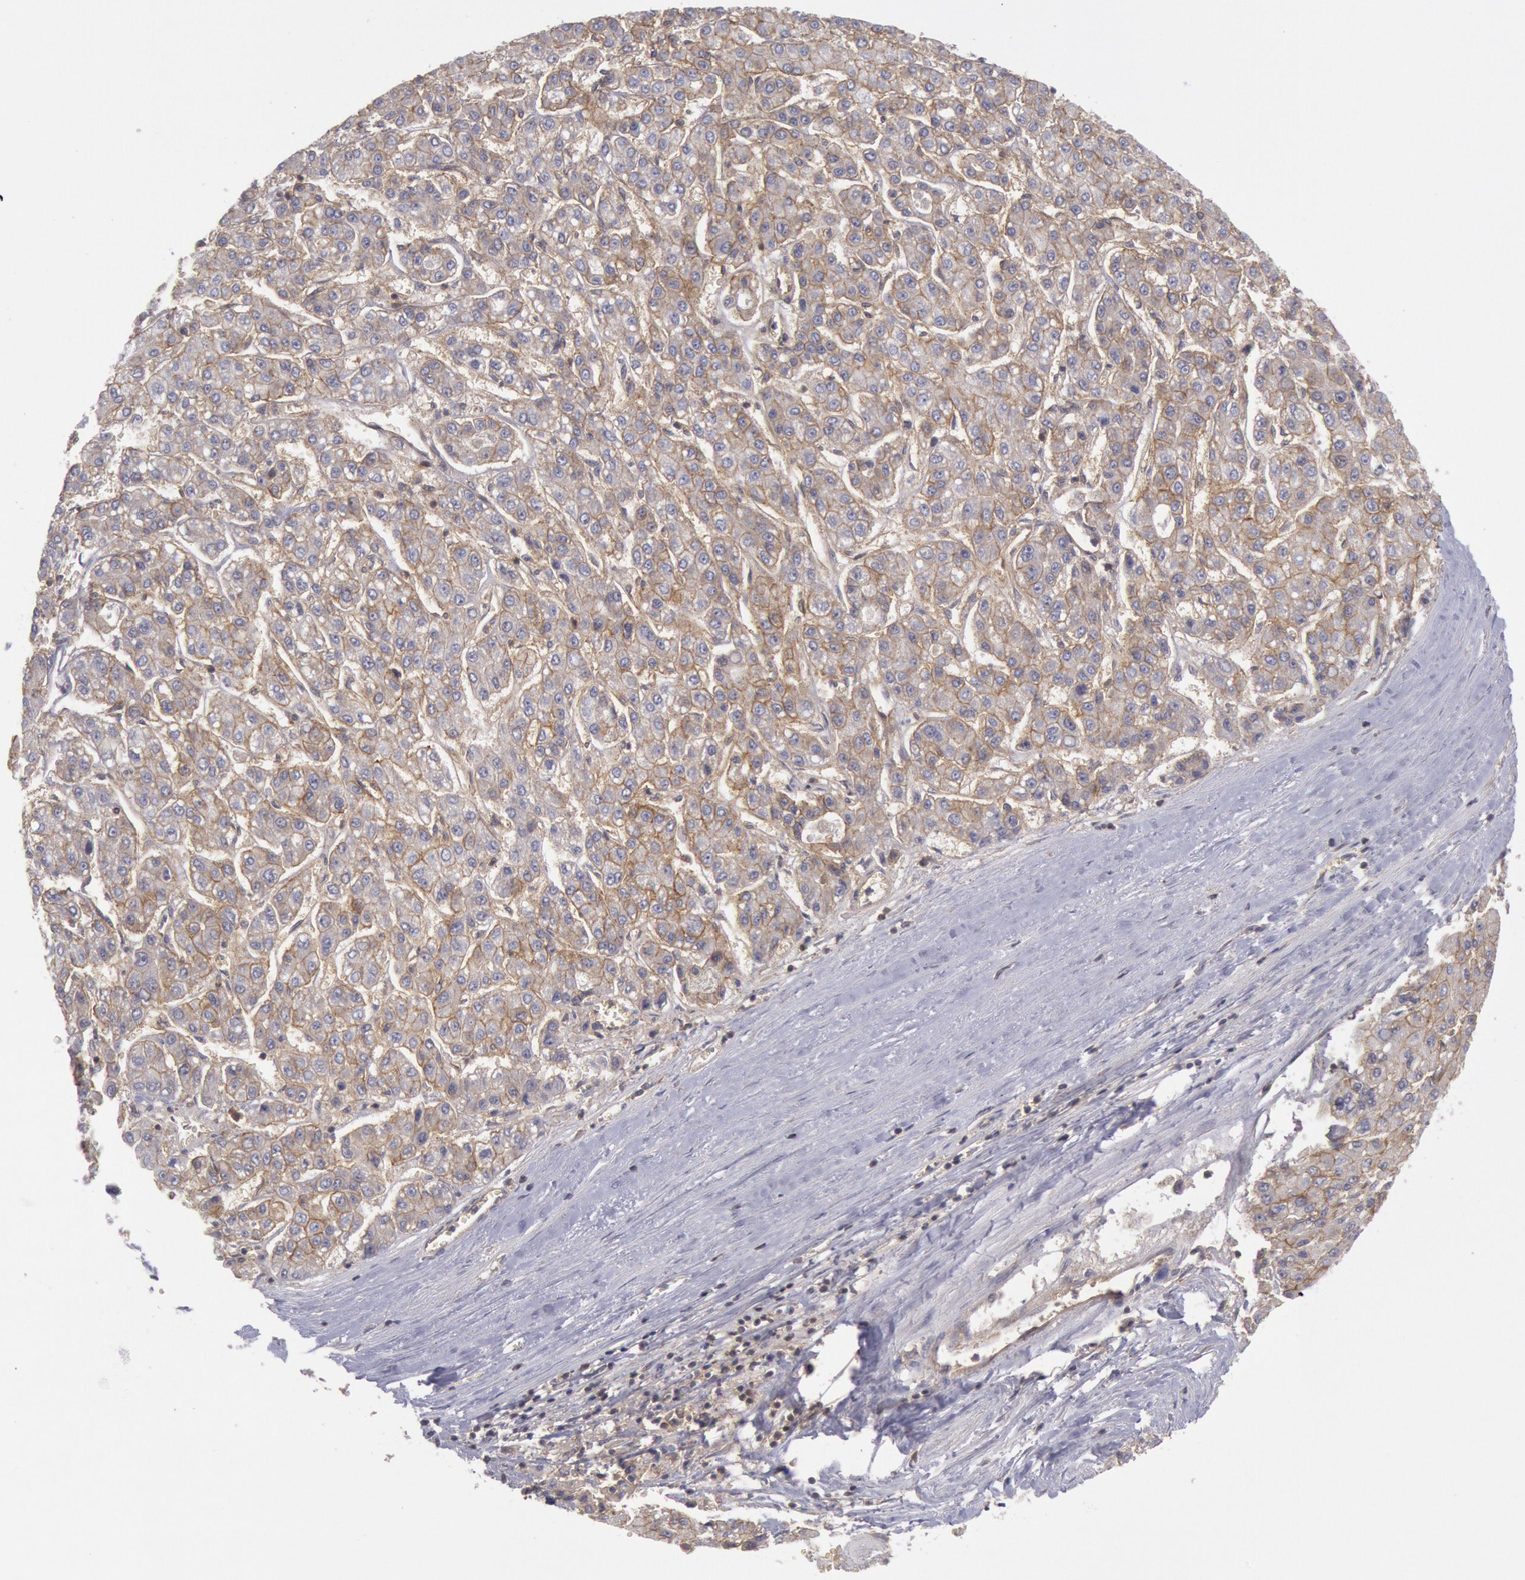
{"staining": {"intensity": "moderate", "quantity": ">75%", "location": "cytoplasmic/membranous"}, "tissue": "liver cancer", "cell_type": "Tumor cells", "image_type": "cancer", "snomed": [{"axis": "morphology", "description": "Carcinoma, Hepatocellular, NOS"}, {"axis": "topography", "description": "Liver"}], "caption": "Brown immunohistochemical staining in human liver cancer (hepatocellular carcinoma) shows moderate cytoplasmic/membranous expression in about >75% of tumor cells.", "gene": "STX4", "patient": {"sex": "male", "age": 69}}